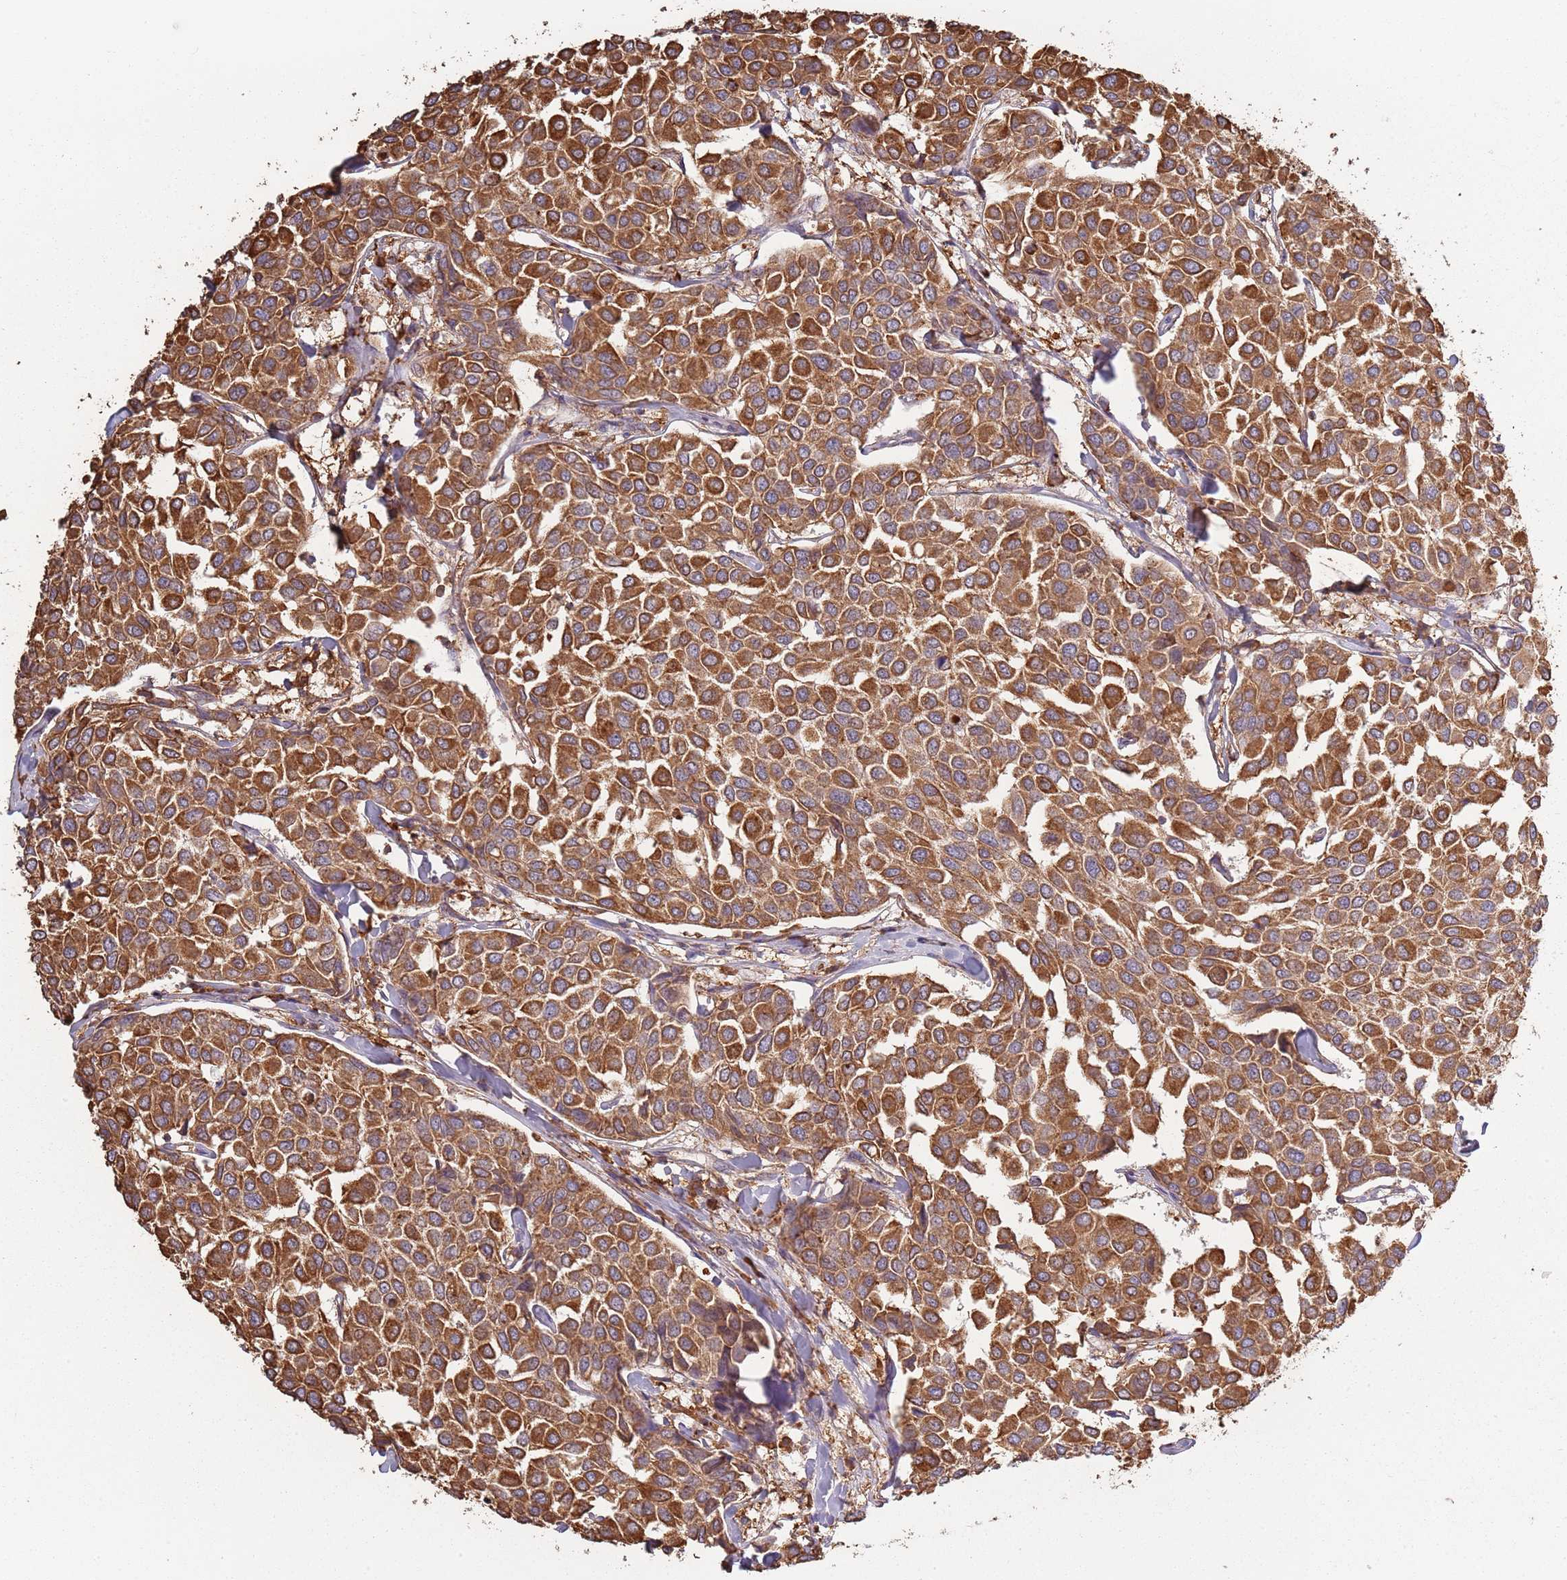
{"staining": {"intensity": "strong", "quantity": ">75%", "location": "cytoplasmic/membranous"}, "tissue": "breast cancer", "cell_type": "Tumor cells", "image_type": "cancer", "snomed": [{"axis": "morphology", "description": "Duct carcinoma"}, {"axis": "topography", "description": "Breast"}], "caption": "Human breast invasive ductal carcinoma stained for a protein (brown) displays strong cytoplasmic/membranous positive staining in approximately >75% of tumor cells.", "gene": "ATOSB", "patient": {"sex": "female", "age": 55}}